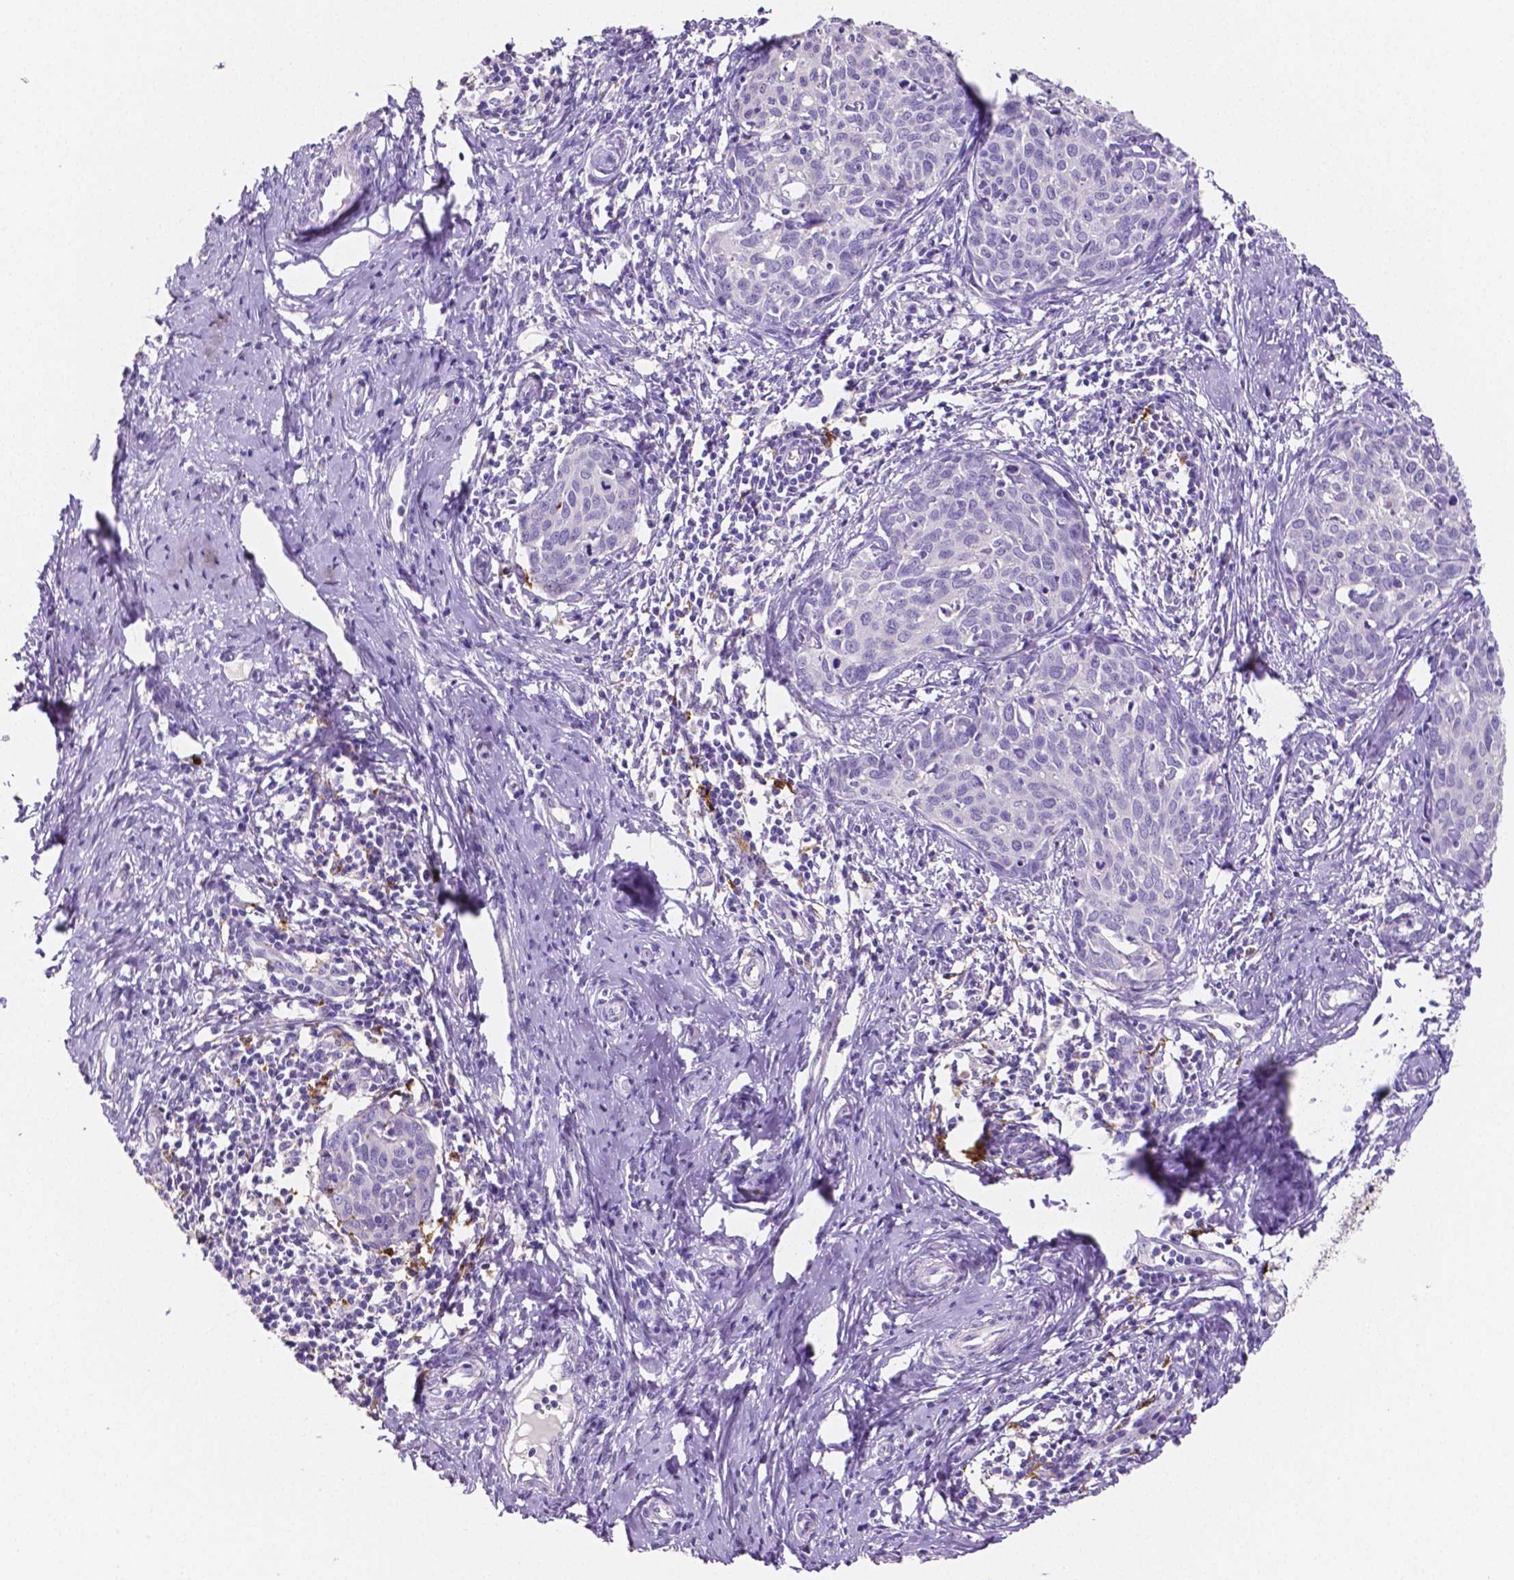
{"staining": {"intensity": "negative", "quantity": "none", "location": "none"}, "tissue": "cervical cancer", "cell_type": "Tumor cells", "image_type": "cancer", "snomed": [{"axis": "morphology", "description": "Squamous cell carcinoma, NOS"}, {"axis": "topography", "description": "Cervix"}], "caption": "Tumor cells are negative for protein expression in human cervical cancer.", "gene": "MMP9", "patient": {"sex": "female", "age": 62}}